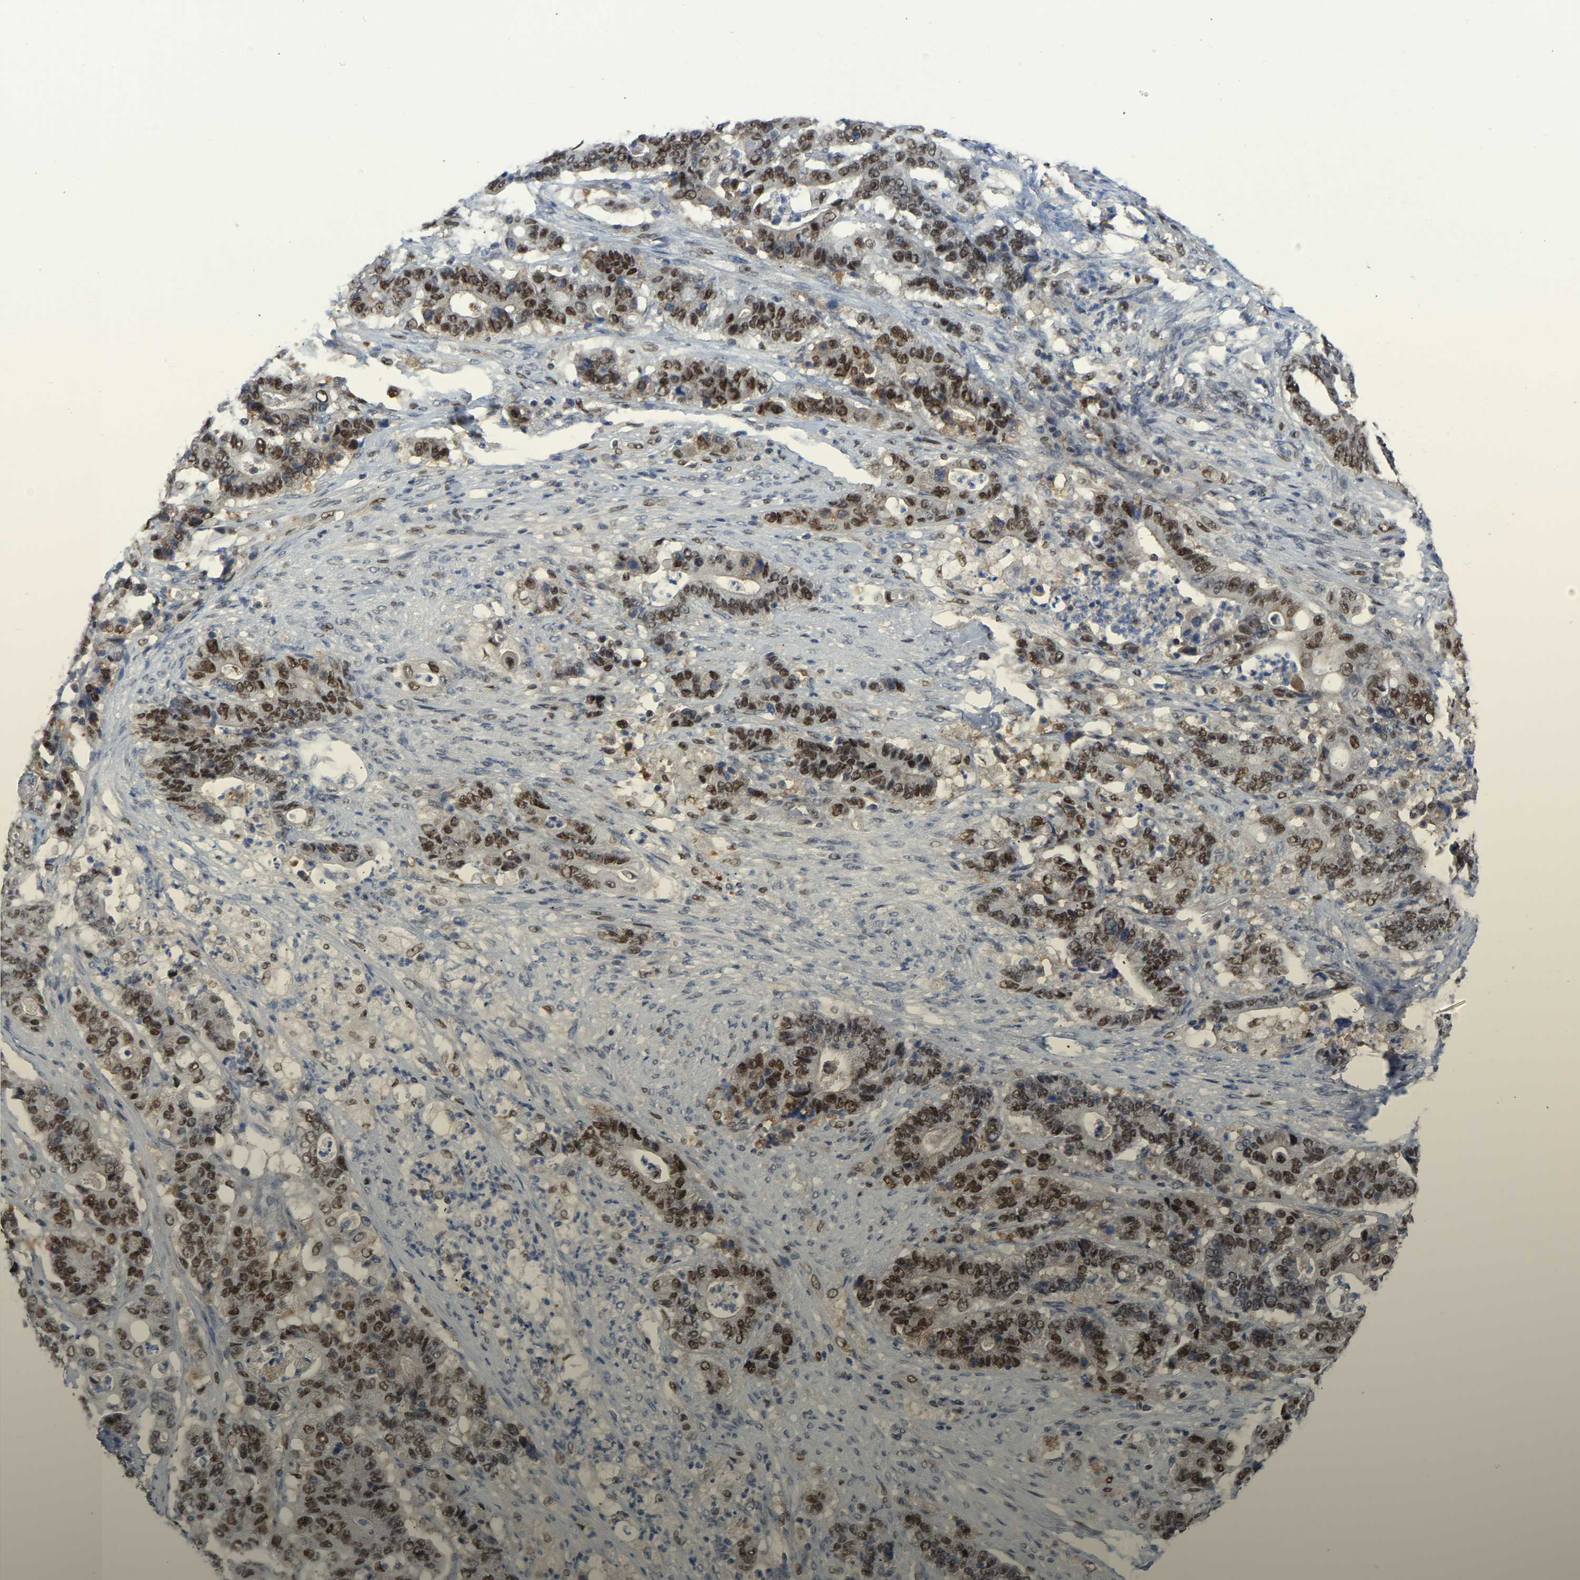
{"staining": {"intensity": "moderate", "quantity": ">75%", "location": "nuclear"}, "tissue": "stomach cancer", "cell_type": "Tumor cells", "image_type": "cancer", "snomed": [{"axis": "morphology", "description": "Adenocarcinoma, NOS"}, {"axis": "topography", "description": "Stomach"}], "caption": "Stomach adenocarcinoma stained with a protein marker shows moderate staining in tumor cells.", "gene": "KLRG2", "patient": {"sex": "female", "age": 73}}